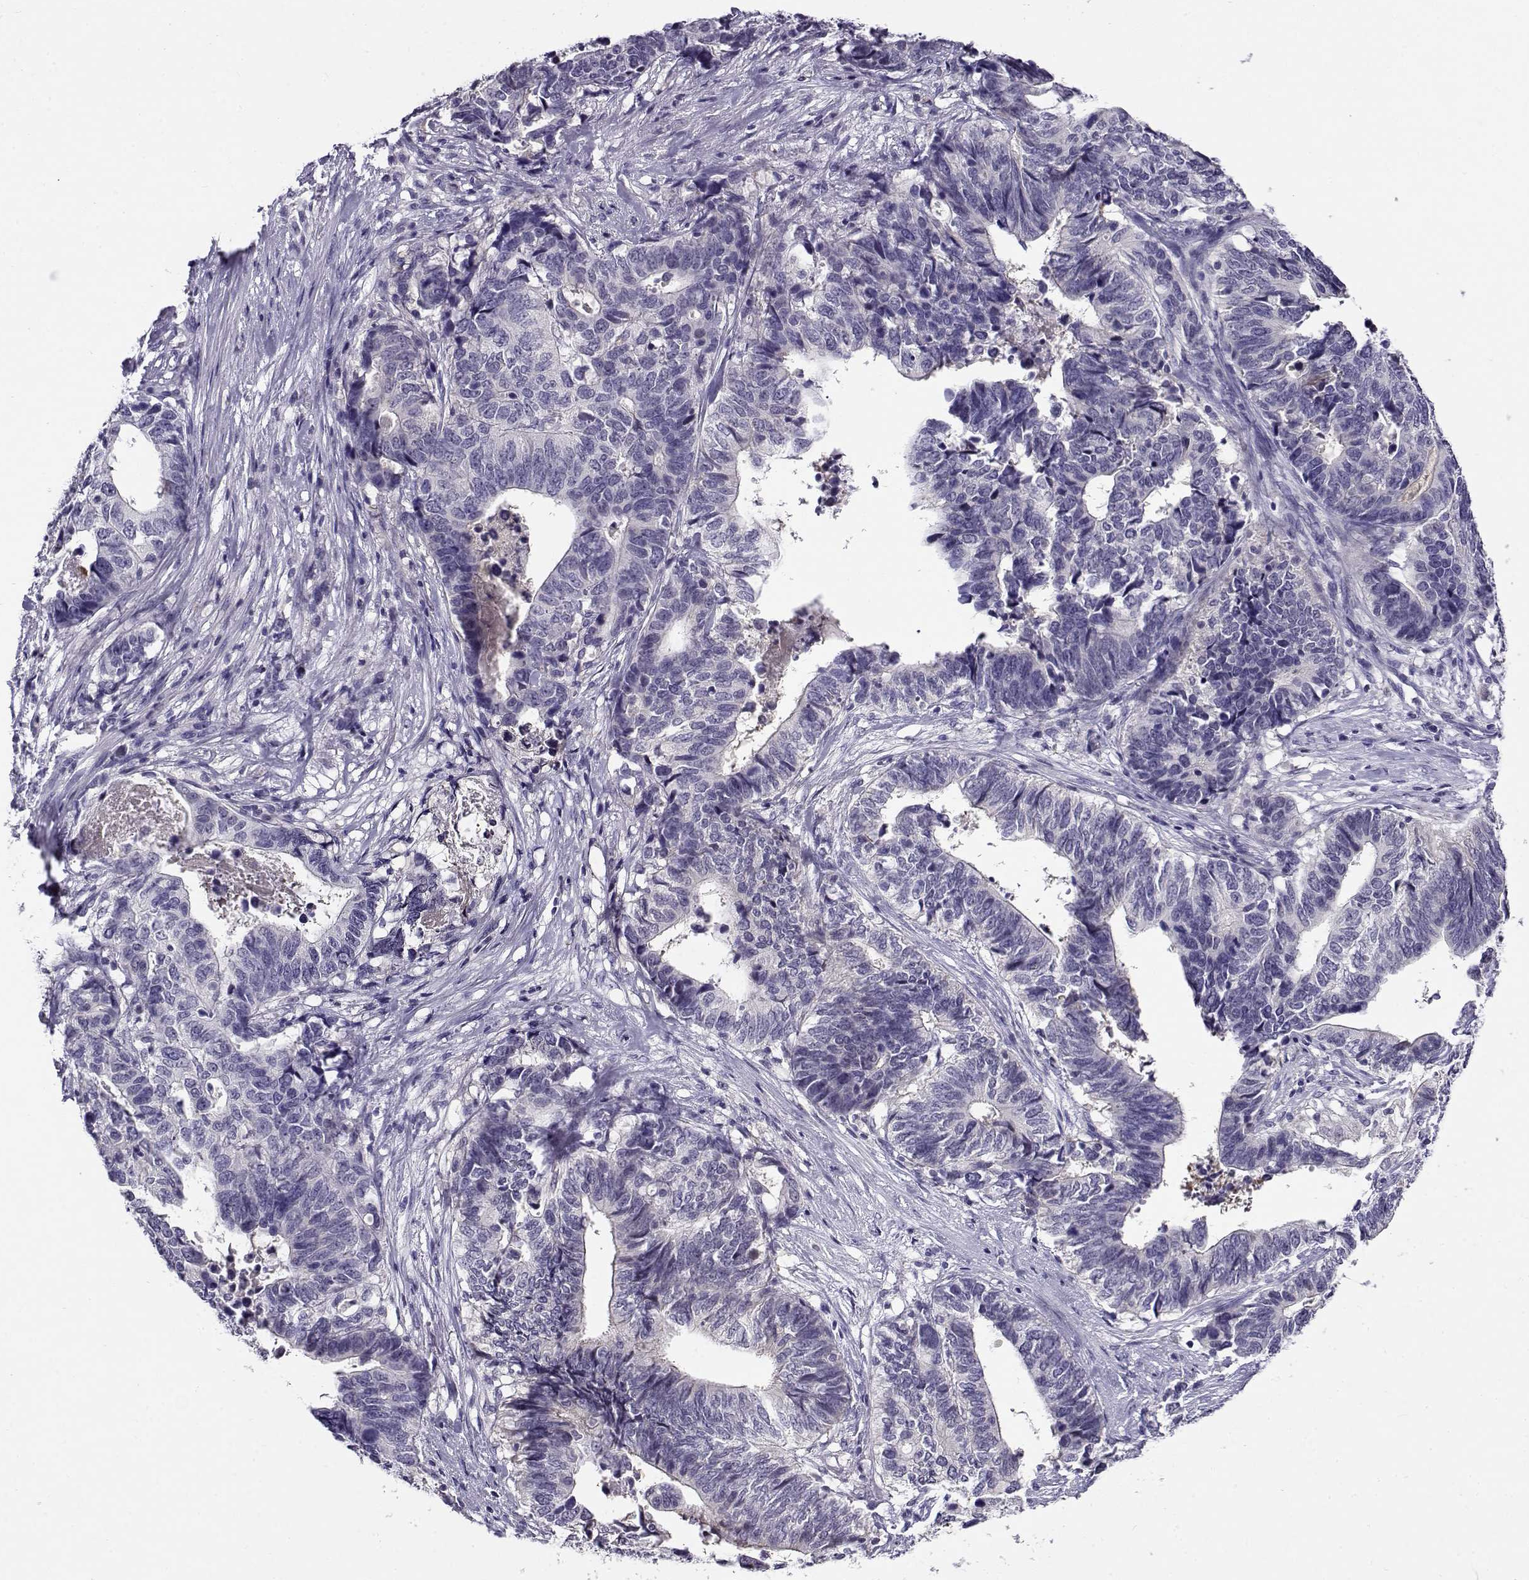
{"staining": {"intensity": "negative", "quantity": "none", "location": "none"}, "tissue": "stomach cancer", "cell_type": "Tumor cells", "image_type": "cancer", "snomed": [{"axis": "morphology", "description": "Adenocarcinoma, NOS"}, {"axis": "topography", "description": "Stomach, upper"}], "caption": "A high-resolution photomicrograph shows IHC staining of stomach cancer, which exhibits no significant expression in tumor cells.", "gene": "FEZF1", "patient": {"sex": "female", "age": 67}}